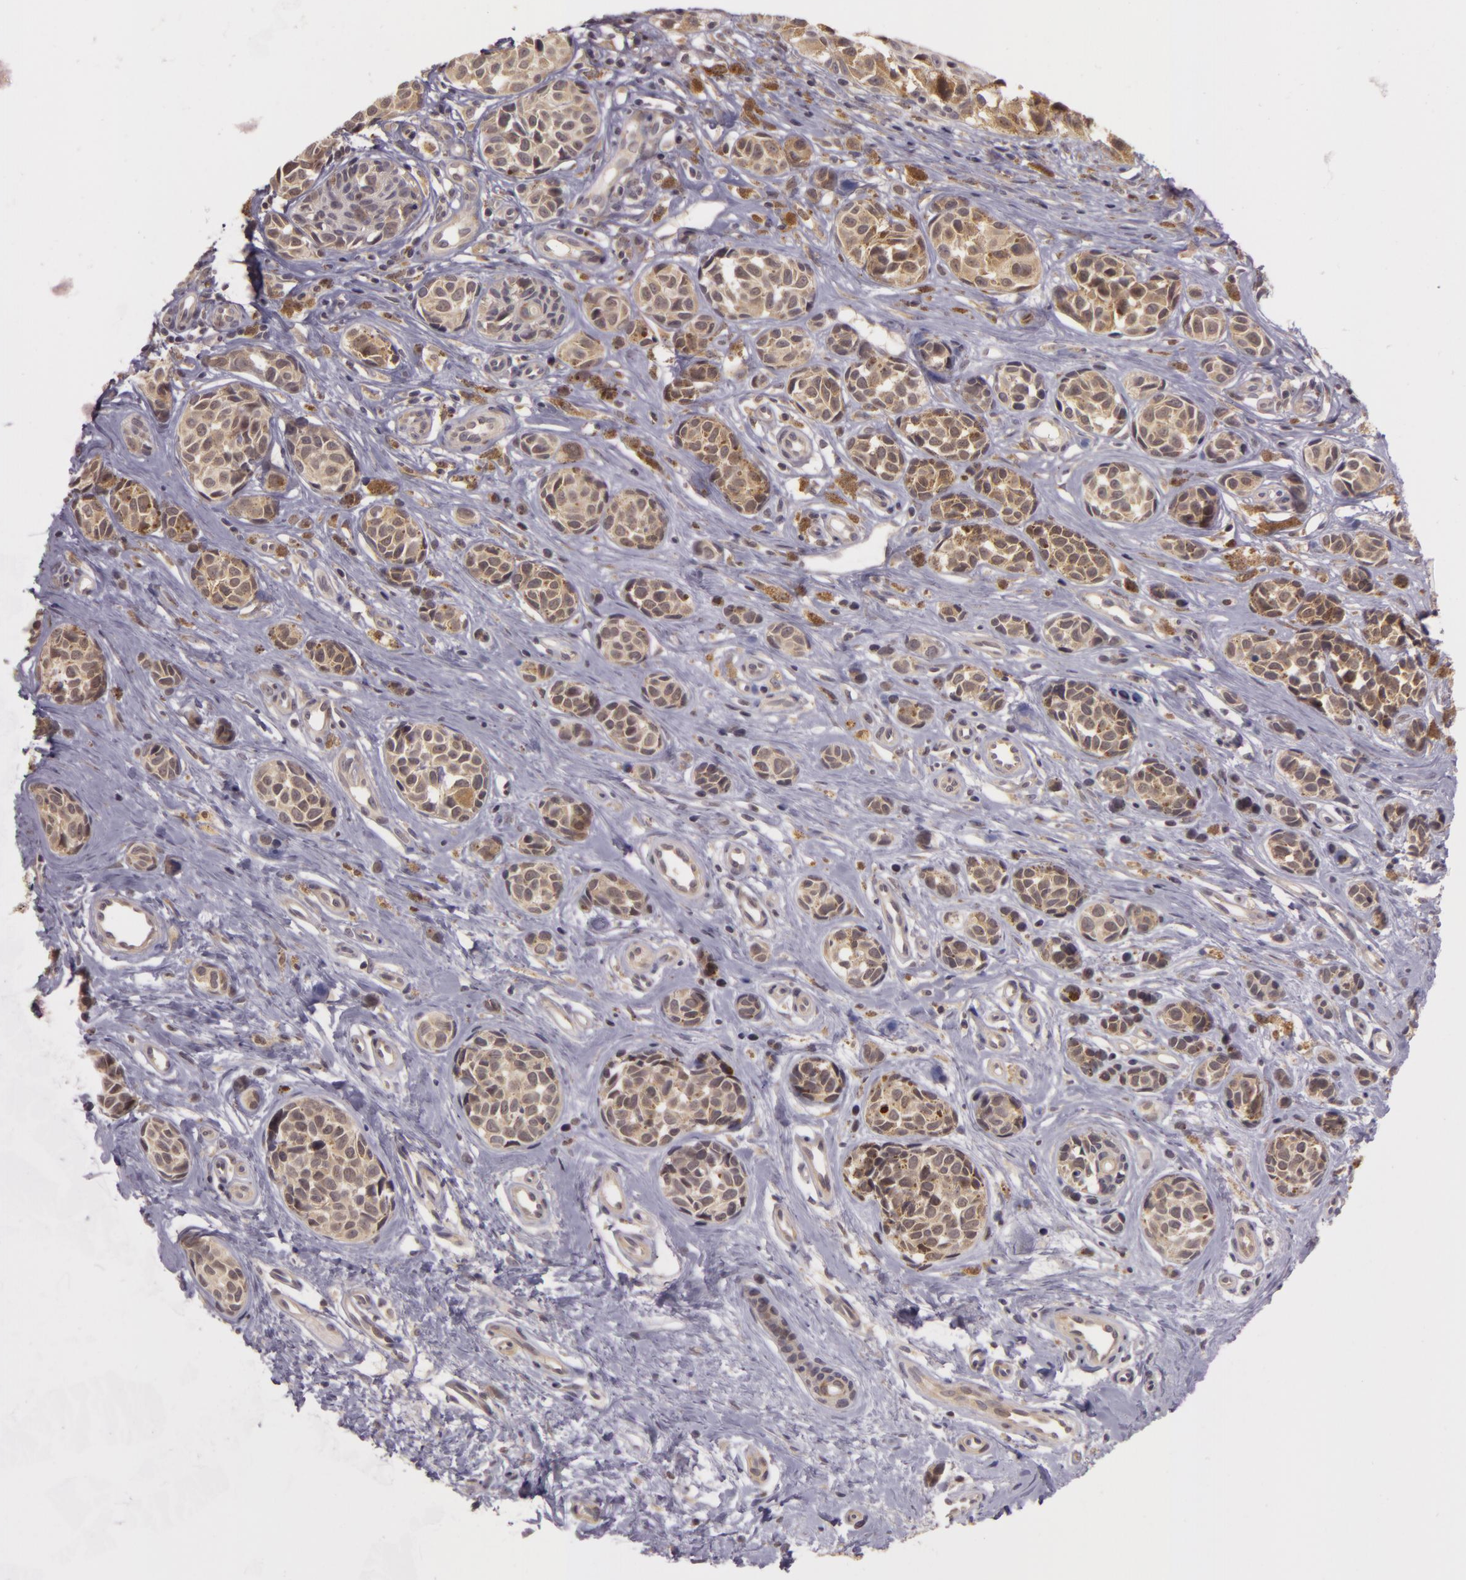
{"staining": {"intensity": "weak", "quantity": ">75%", "location": "cytoplasmic/membranous"}, "tissue": "melanoma", "cell_type": "Tumor cells", "image_type": "cancer", "snomed": [{"axis": "morphology", "description": "Malignant melanoma, NOS"}, {"axis": "topography", "description": "Skin"}], "caption": "An IHC image of neoplastic tissue is shown. Protein staining in brown labels weak cytoplasmic/membranous positivity in malignant melanoma within tumor cells.", "gene": "PPP1R3F", "patient": {"sex": "male", "age": 79}}